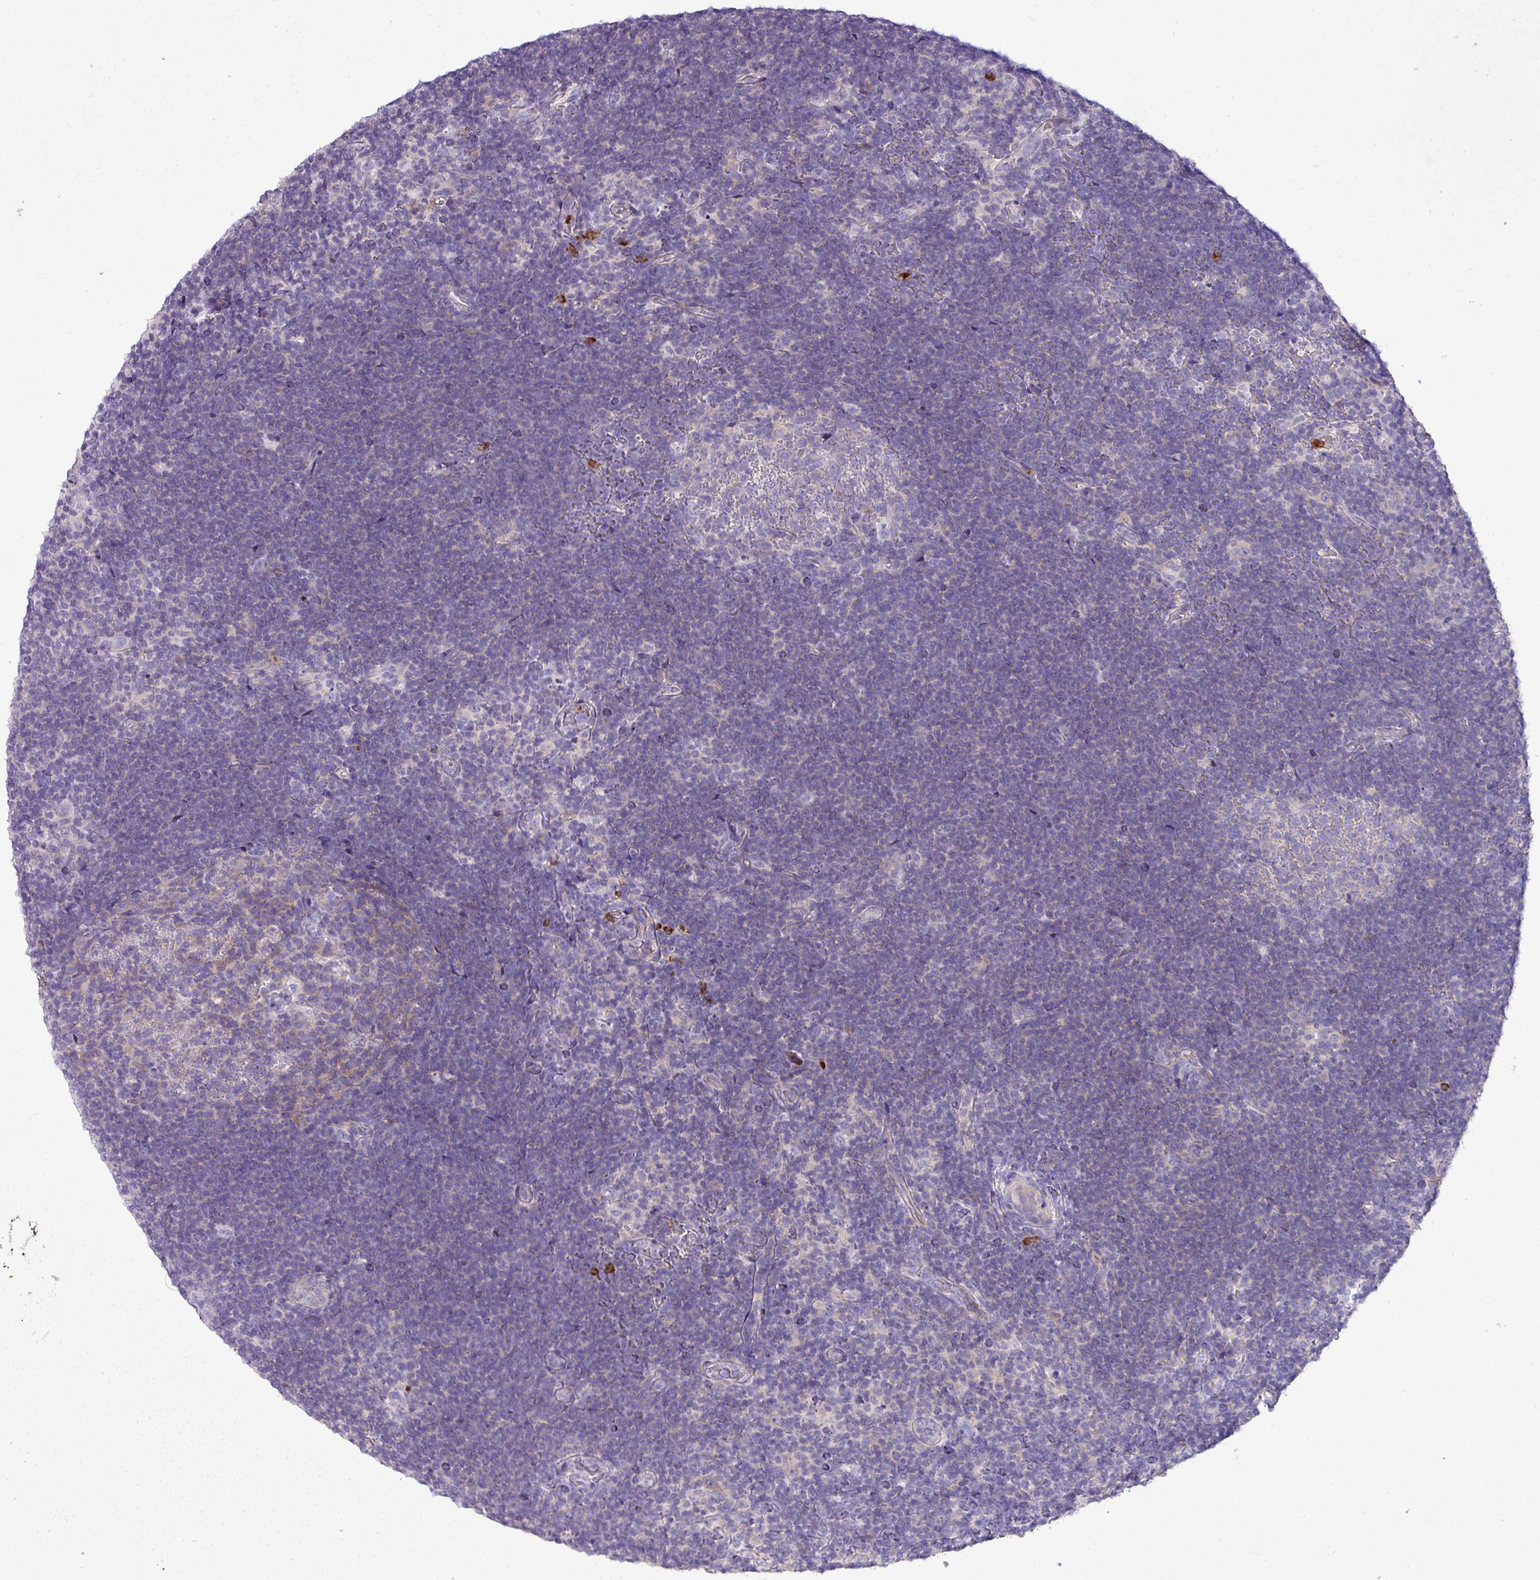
{"staining": {"intensity": "negative", "quantity": "none", "location": "none"}, "tissue": "lymphoma", "cell_type": "Tumor cells", "image_type": "cancer", "snomed": [{"axis": "morphology", "description": "Hodgkin's disease, NOS"}, {"axis": "topography", "description": "Lymph node"}], "caption": "Immunohistochemistry (IHC) micrograph of neoplastic tissue: human Hodgkin's disease stained with DAB (3,3'-diaminobenzidine) shows no significant protein expression in tumor cells. (DAB (3,3'-diaminobenzidine) immunohistochemistry, high magnification).", "gene": "ZSCAN5A", "patient": {"sex": "female", "age": 57}}